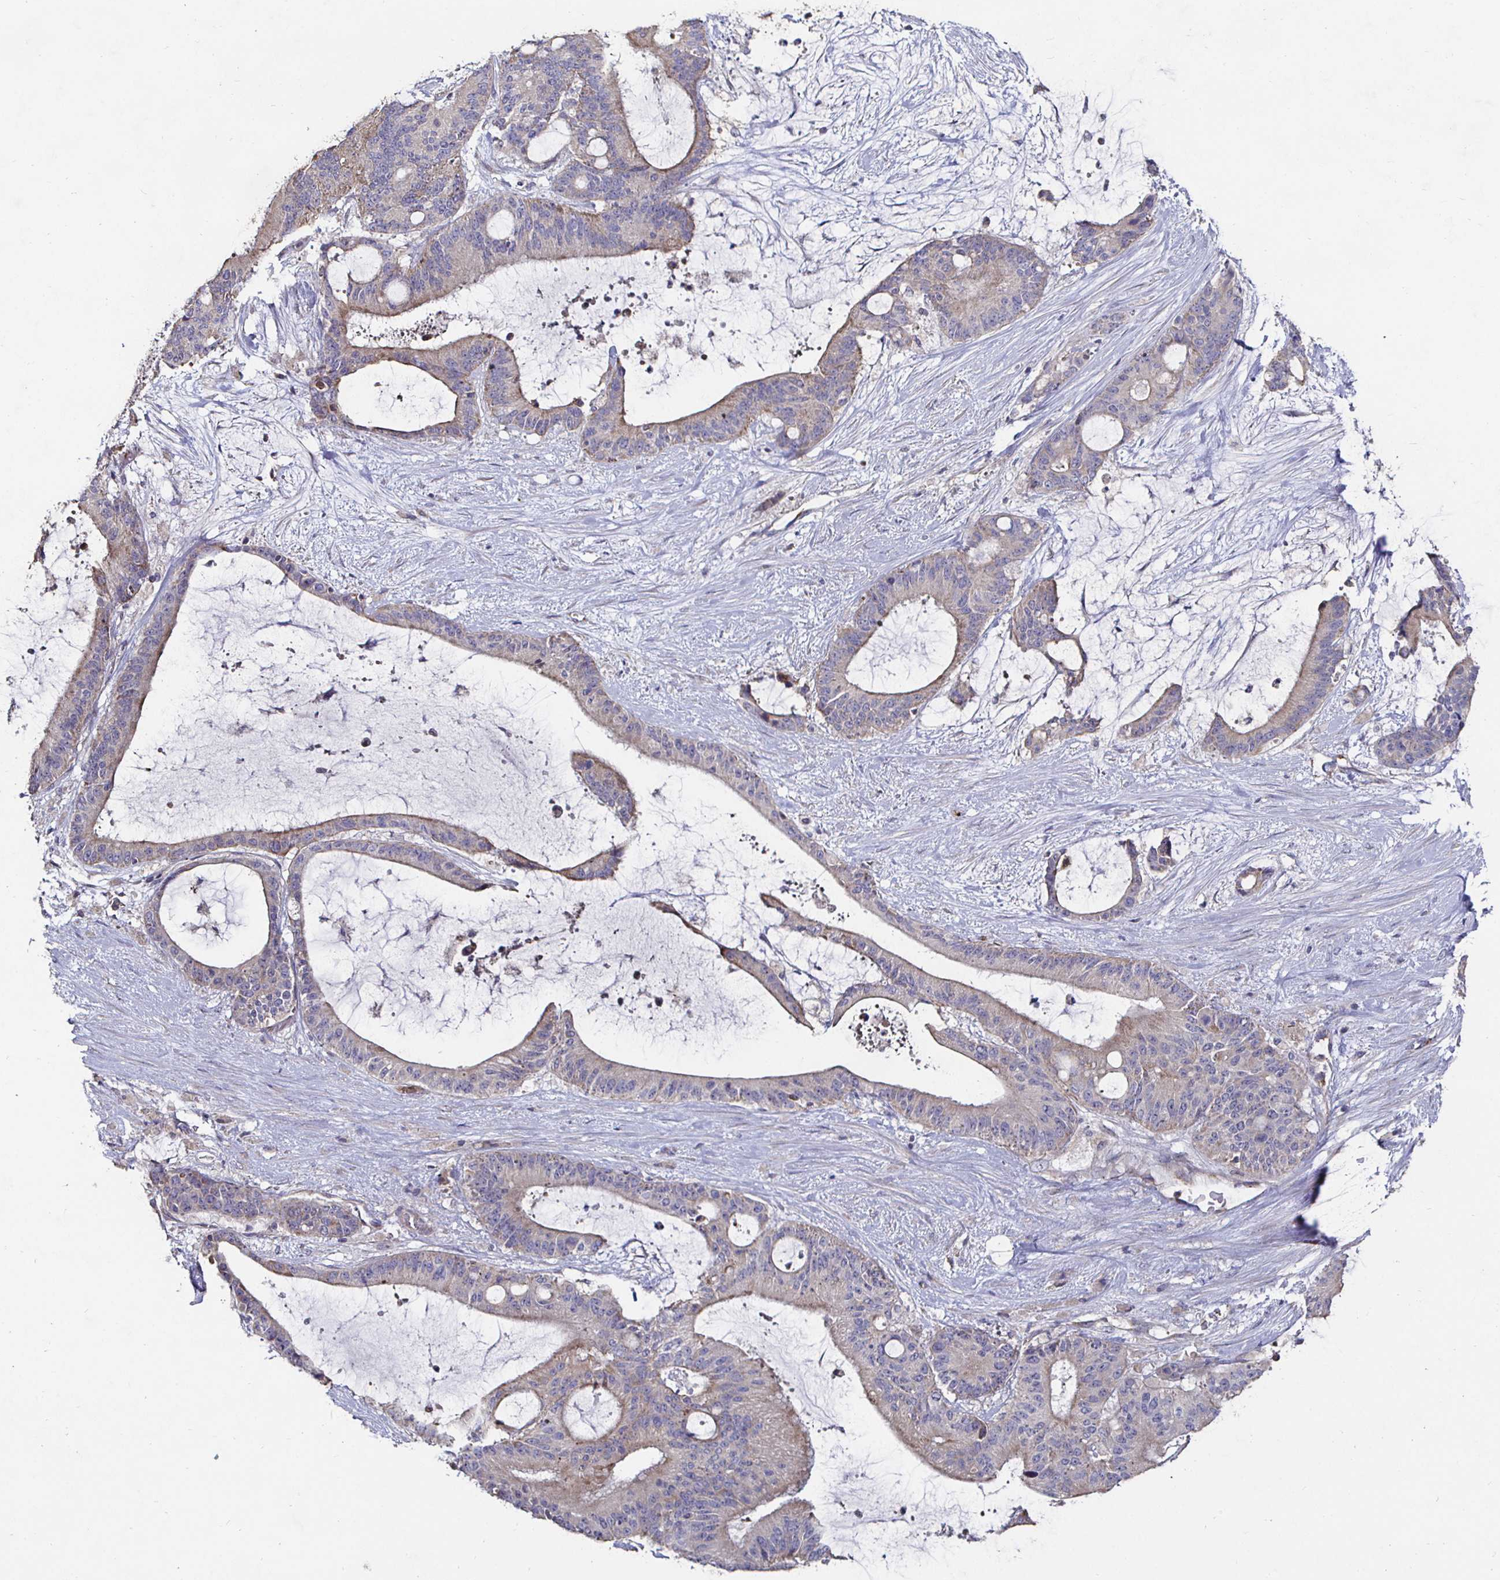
{"staining": {"intensity": "weak", "quantity": ">75%", "location": "cytoplasmic/membranous"}, "tissue": "liver cancer", "cell_type": "Tumor cells", "image_type": "cancer", "snomed": [{"axis": "morphology", "description": "Normal tissue, NOS"}, {"axis": "morphology", "description": "Cholangiocarcinoma"}, {"axis": "topography", "description": "Liver"}, {"axis": "topography", "description": "Peripheral nerve tissue"}], "caption": "Human liver cholangiocarcinoma stained with a protein marker reveals weak staining in tumor cells.", "gene": "NRSN1", "patient": {"sex": "female", "age": 73}}